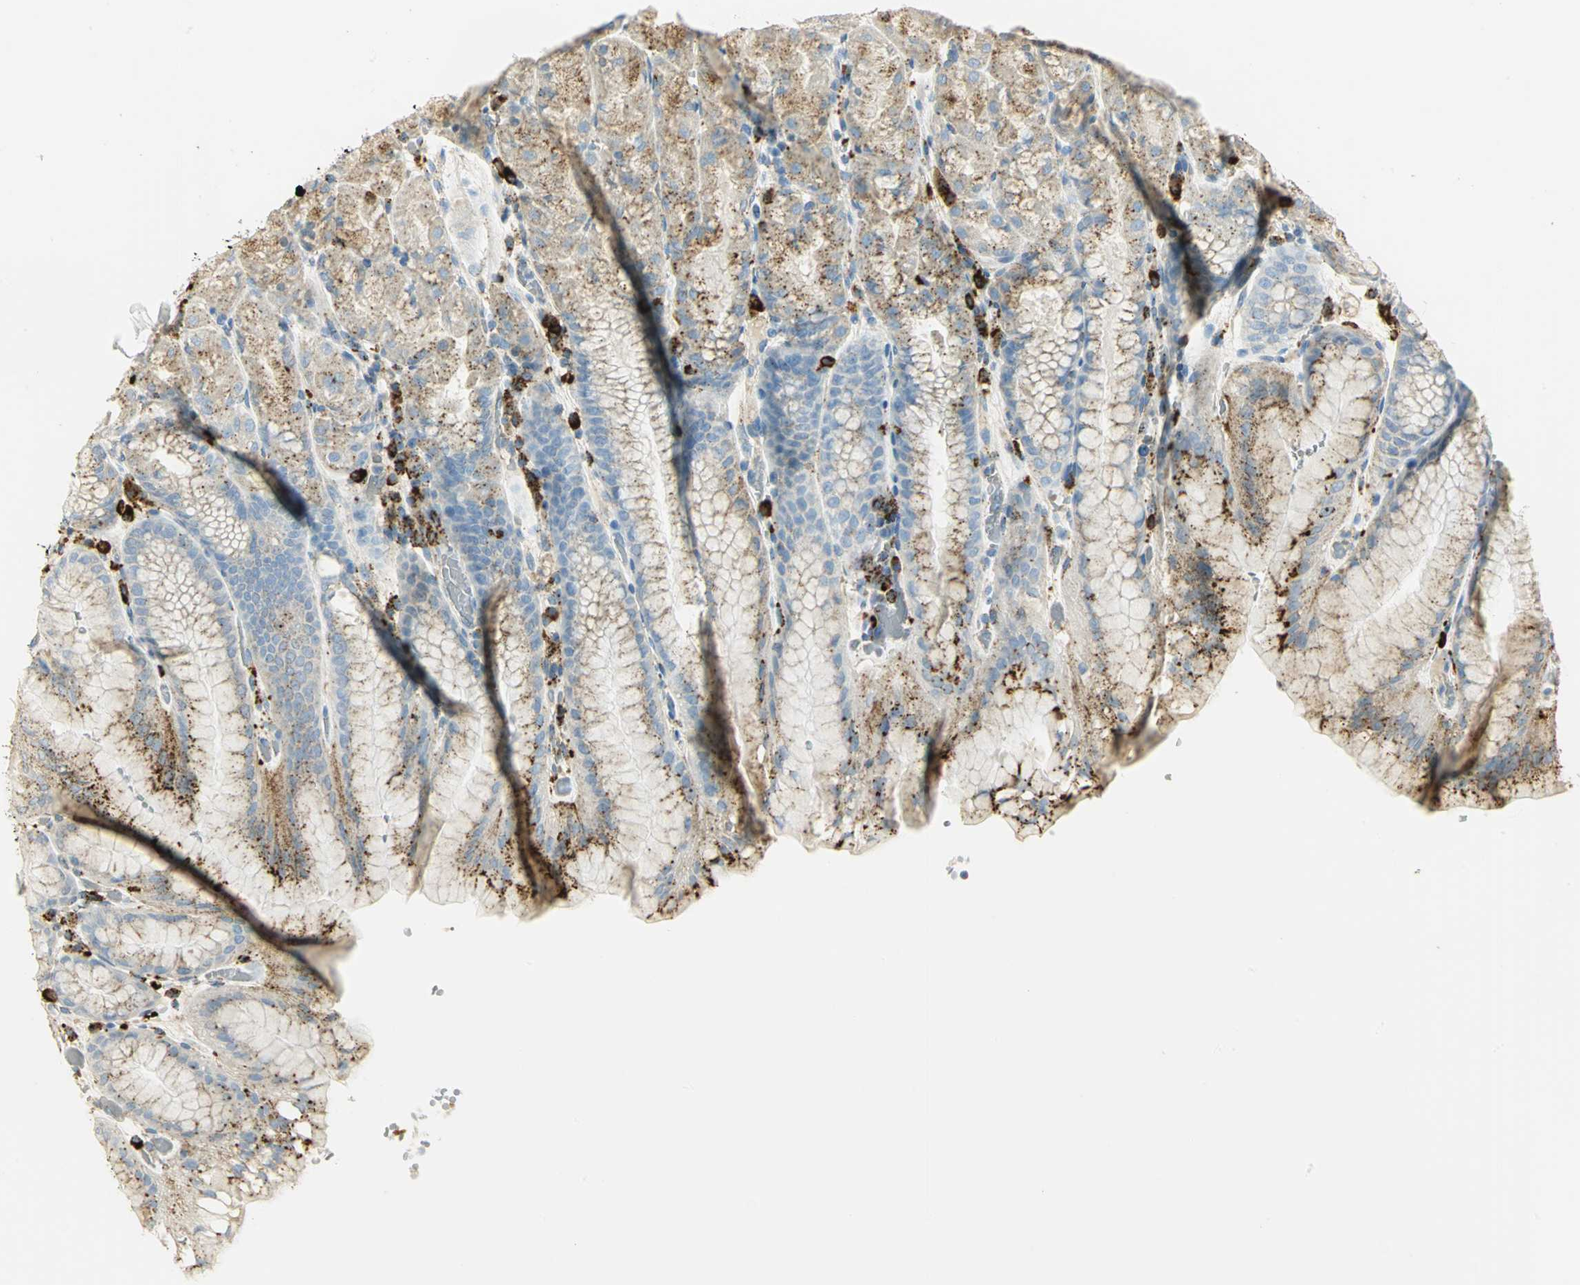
{"staining": {"intensity": "strong", "quantity": "25%-75%", "location": "cytoplasmic/membranous"}, "tissue": "stomach", "cell_type": "Glandular cells", "image_type": "normal", "snomed": [{"axis": "morphology", "description": "Normal tissue, NOS"}, {"axis": "topography", "description": "Stomach, upper"}, {"axis": "topography", "description": "Stomach"}], "caption": "A brown stain labels strong cytoplasmic/membranous staining of a protein in glandular cells of normal stomach.", "gene": "ARSA", "patient": {"sex": "male", "age": 76}}